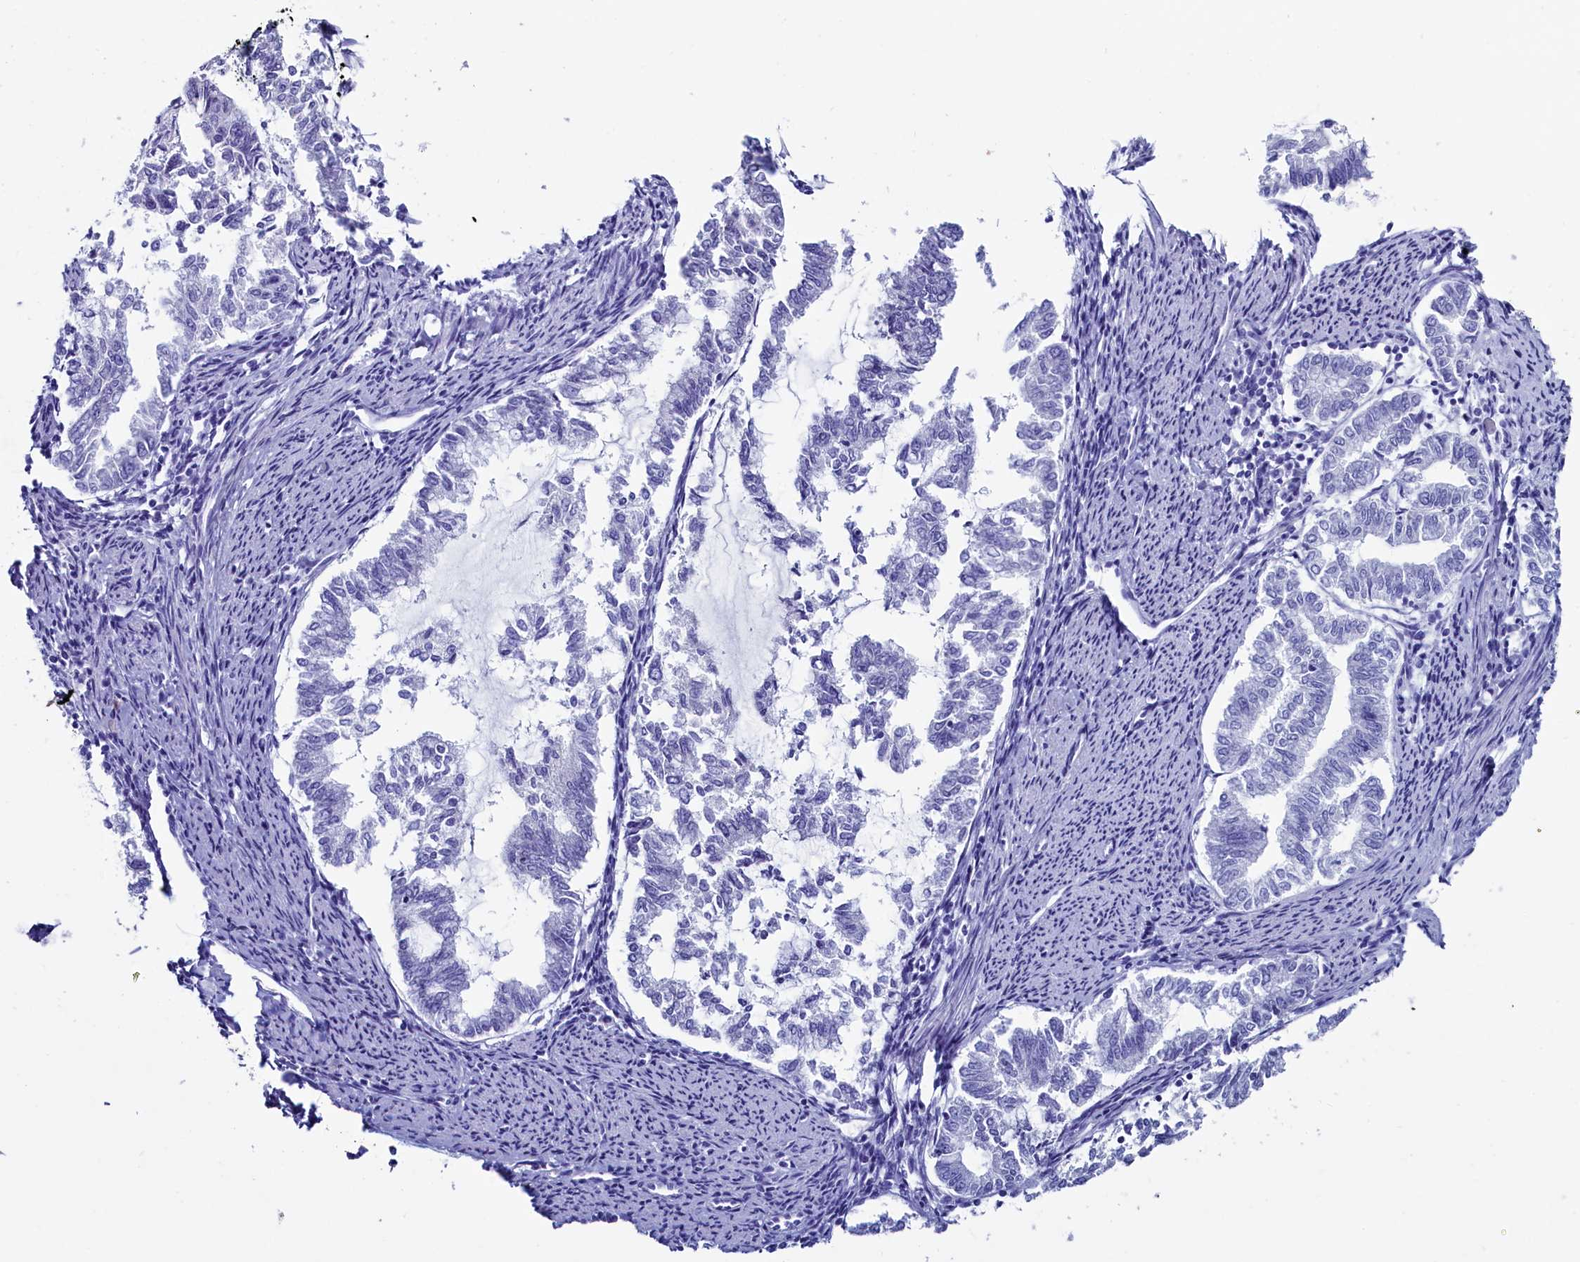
{"staining": {"intensity": "negative", "quantity": "none", "location": "none"}, "tissue": "endometrial cancer", "cell_type": "Tumor cells", "image_type": "cancer", "snomed": [{"axis": "morphology", "description": "Adenocarcinoma, NOS"}, {"axis": "topography", "description": "Endometrium"}], "caption": "This is an IHC photomicrograph of human endometrial adenocarcinoma. There is no expression in tumor cells.", "gene": "ANKRD29", "patient": {"sex": "female", "age": 79}}